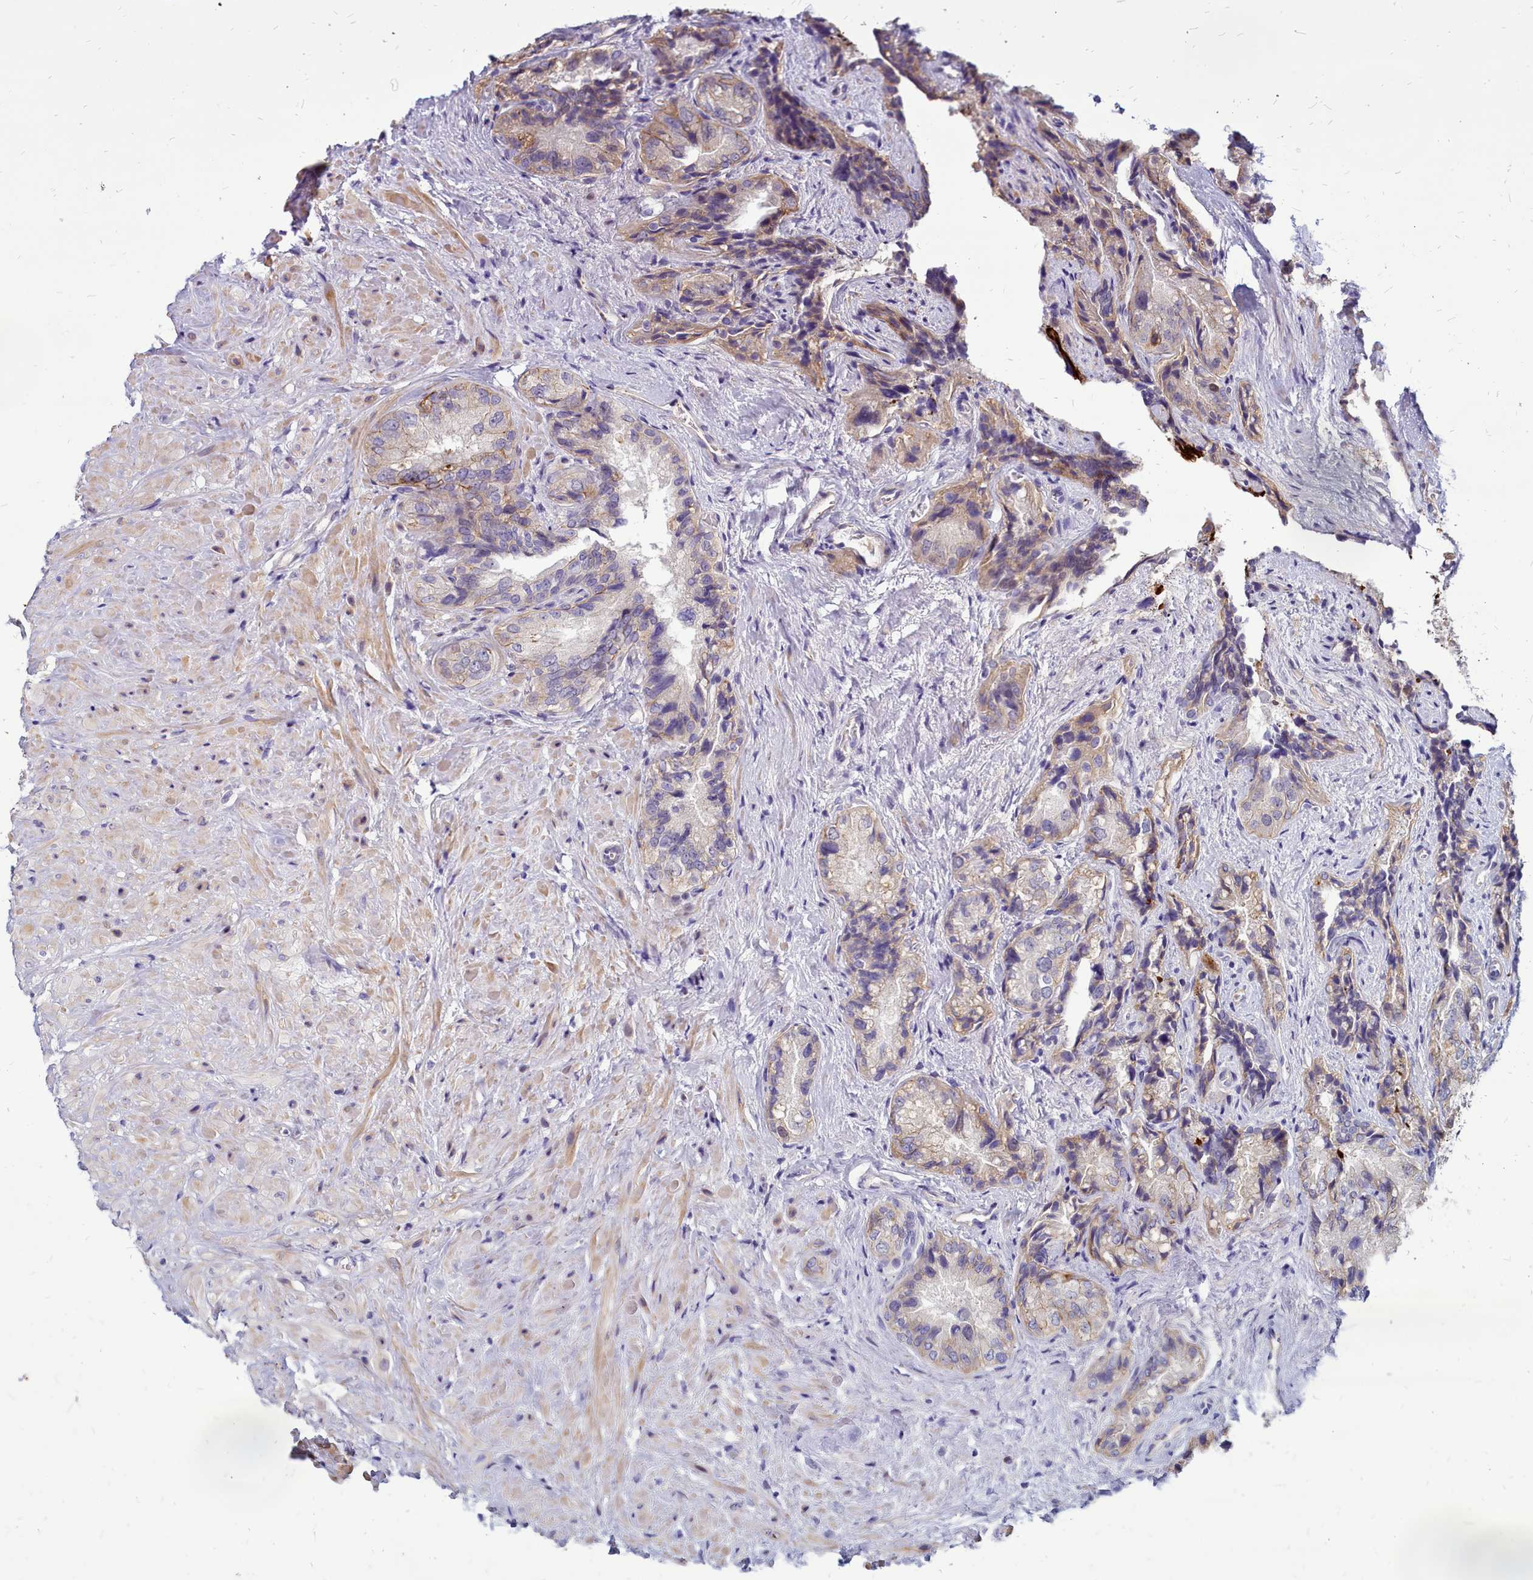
{"staining": {"intensity": "weak", "quantity": "25%-75%", "location": "cytoplasmic/membranous"}, "tissue": "seminal vesicle", "cell_type": "Glandular cells", "image_type": "normal", "snomed": [{"axis": "morphology", "description": "Normal tissue, NOS"}, {"axis": "topography", "description": "Seminal veicle"}, {"axis": "topography", "description": "Peripheral nerve tissue"}], "caption": "Protein staining displays weak cytoplasmic/membranous positivity in approximately 25%-75% of glandular cells in unremarkable seminal vesicle. (Brightfield microscopy of DAB IHC at high magnification).", "gene": "TTC5", "patient": {"sex": "male", "age": 67}}